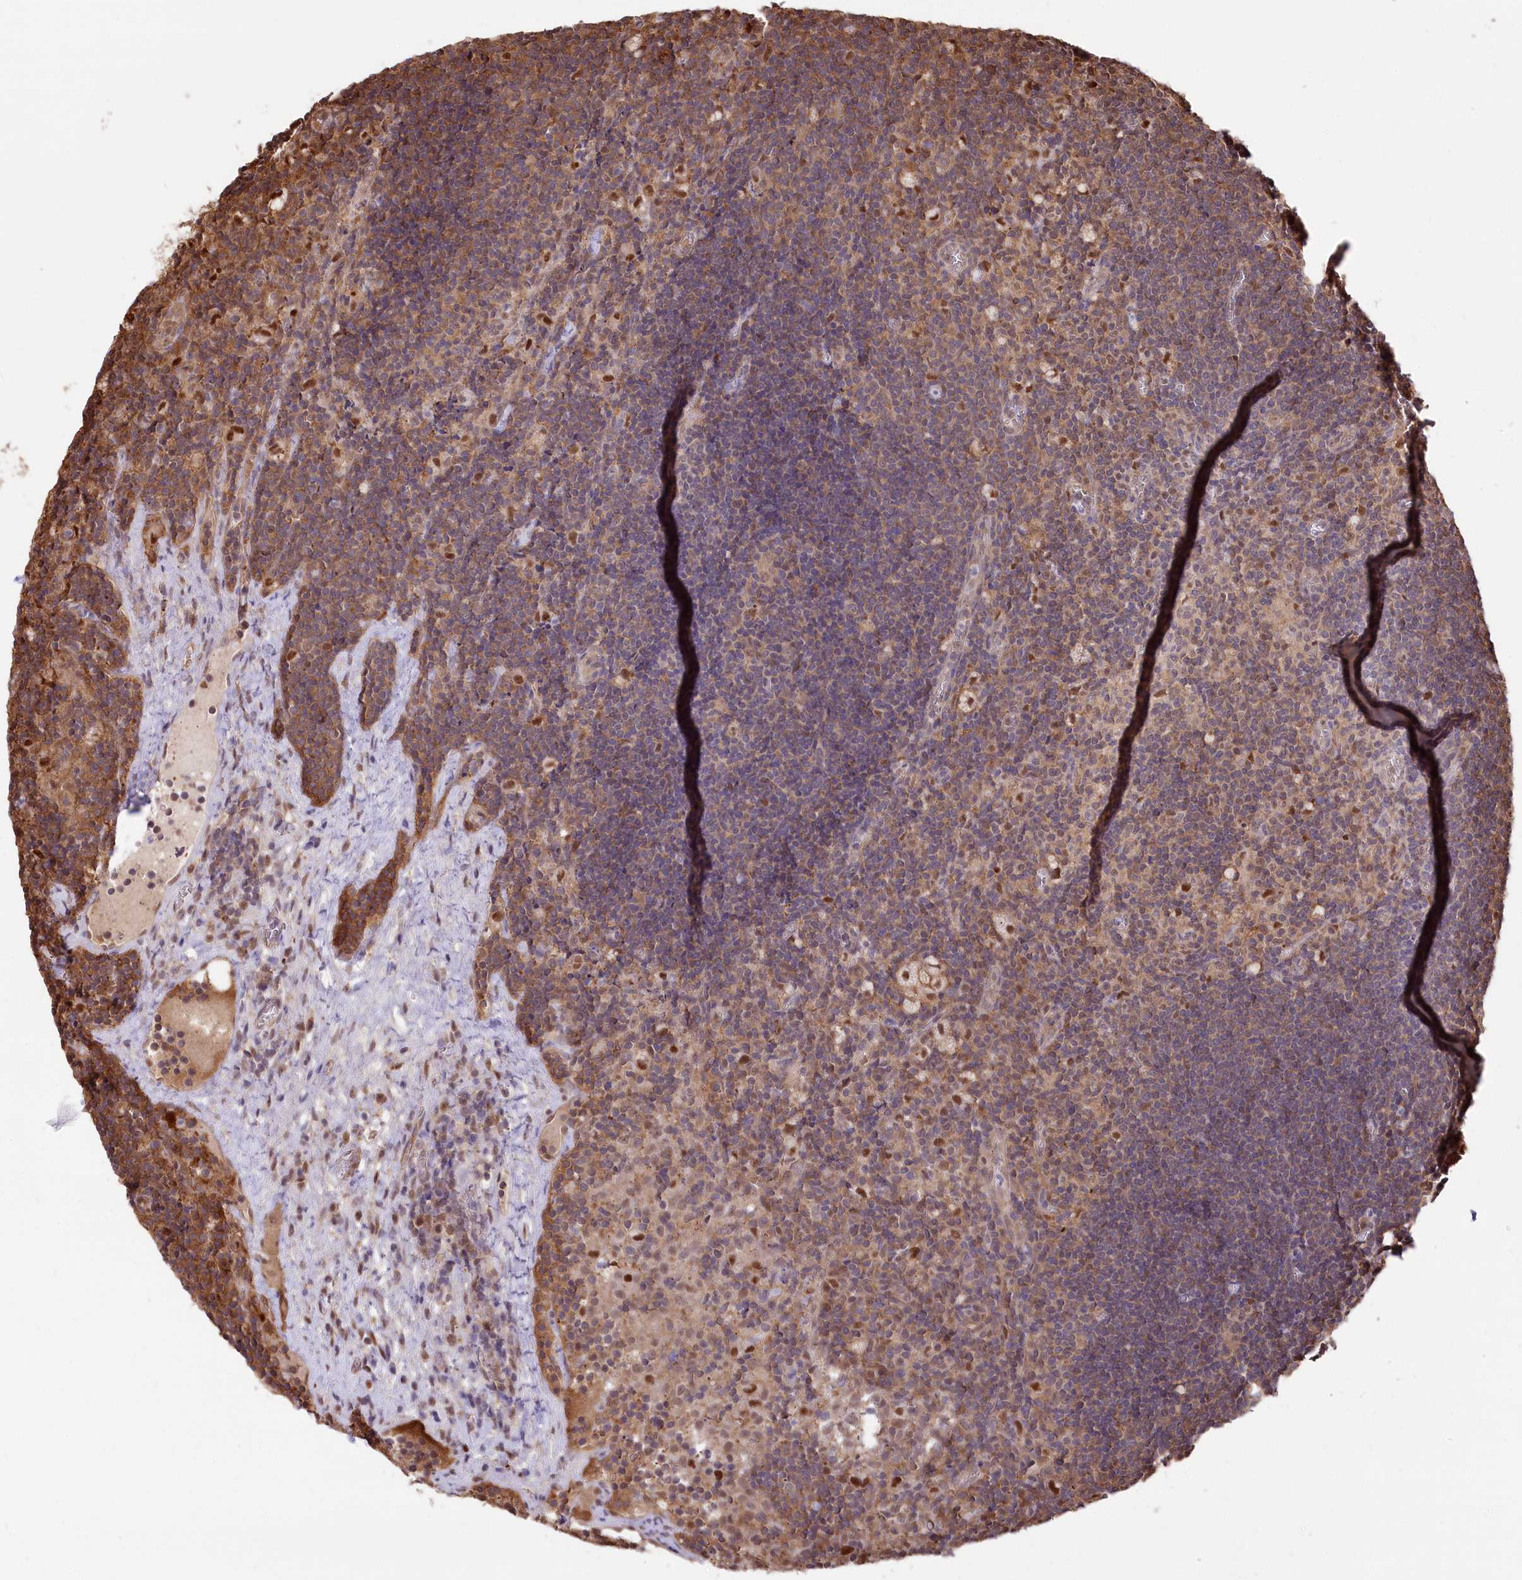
{"staining": {"intensity": "moderate", "quantity": ">75%", "location": "cytoplasmic/membranous,nuclear"}, "tissue": "lymph node", "cell_type": "Germinal center cells", "image_type": "normal", "snomed": [{"axis": "morphology", "description": "Normal tissue, NOS"}, {"axis": "topography", "description": "Lymph node"}], "caption": "Moderate cytoplasmic/membranous,nuclear staining for a protein is present in about >75% of germinal center cells of unremarkable lymph node using IHC.", "gene": "PSMA1", "patient": {"sex": "male", "age": 69}}